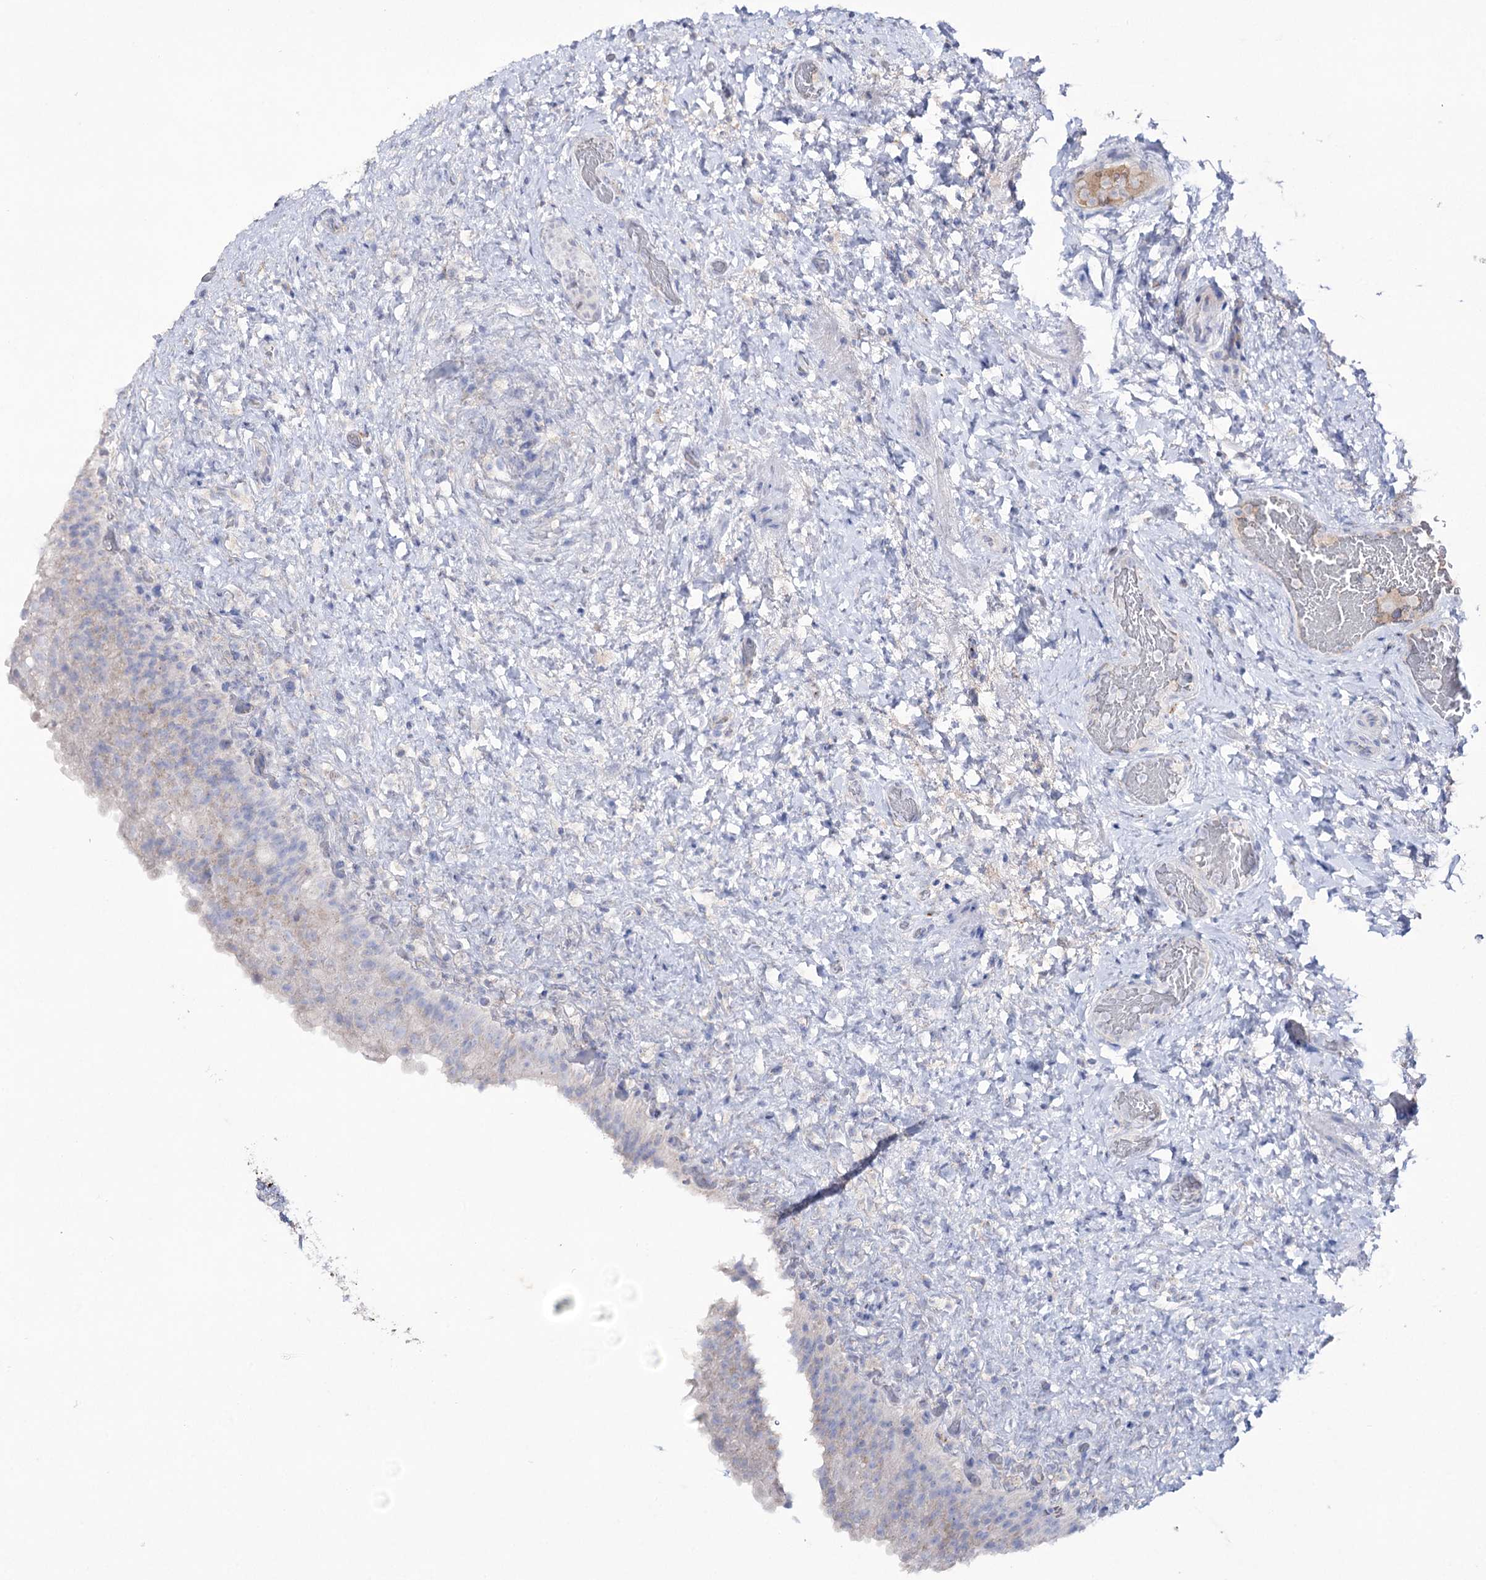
{"staining": {"intensity": "negative", "quantity": "none", "location": "none"}, "tissue": "urinary bladder", "cell_type": "Urothelial cells", "image_type": "normal", "snomed": [{"axis": "morphology", "description": "Normal tissue, NOS"}, {"axis": "topography", "description": "Urinary bladder"}], "caption": "There is no significant positivity in urothelial cells of urinary bladder. (Stains: DAB IHC with hematoxylin counter stain, Microscopy: brightfield microscopy at high magnification).", "gene": "NAGLU", "patient": {"sex": "female", "age": 27}}